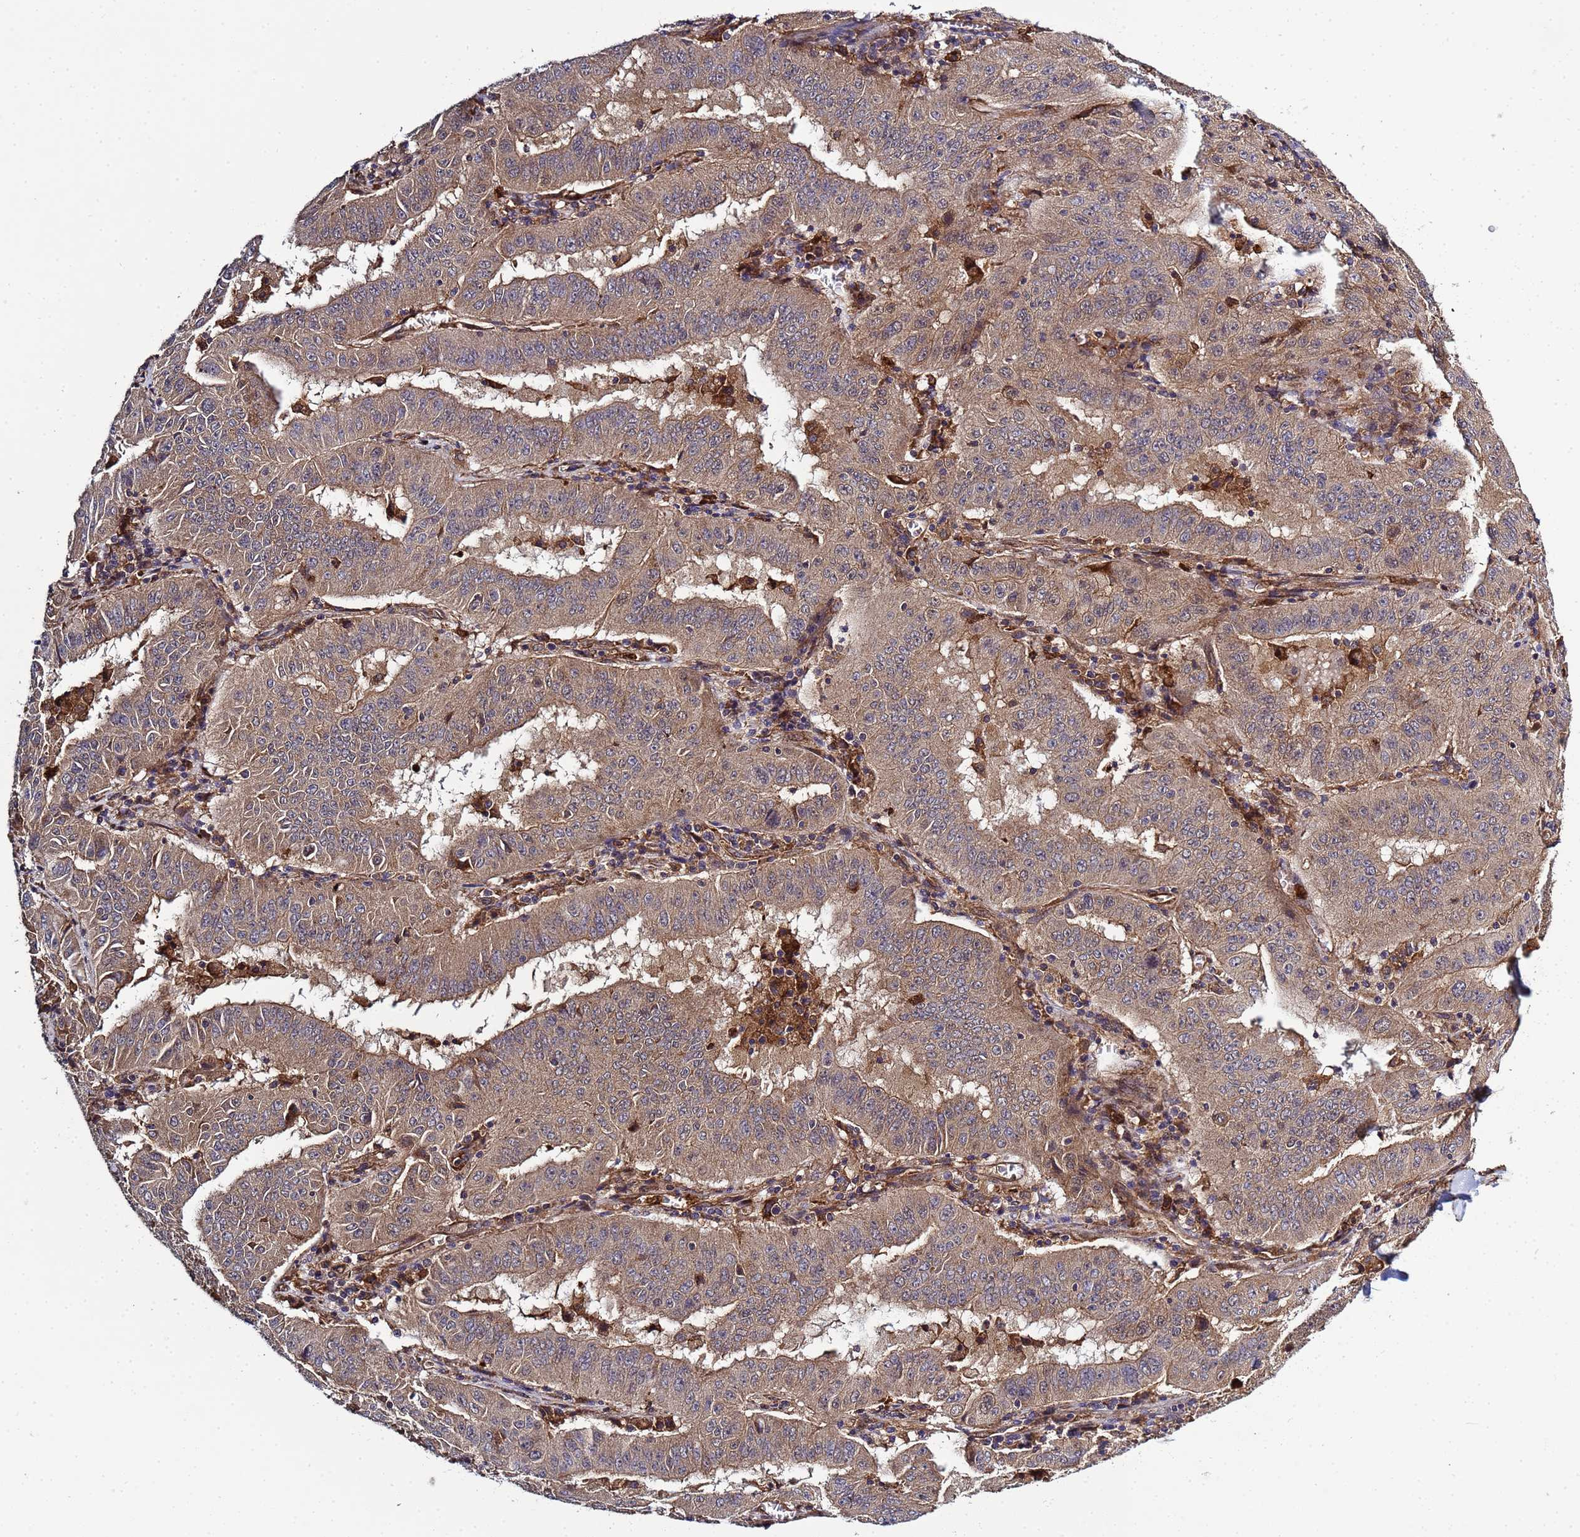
{"staining": {"intensity": "moderate", "quantity": ">75%", "location": "cytoplasmic/membranous"}, "tissue": "pancreatic cancer", "cell_type": "Tumor cells", "image_type": "cancer", "snomed": [{"axis": "morphology", "description": "Adenocarcinoma, NOS"}, {"axis": "topography", "description": "Pancreas"}], "caption": "Brown immunohistochemical staining in human pancreatic adenocarcinoma demonstrates moderate cytoplasmic/membranous expression in approximately >75% of tumor cells.", "gene": "C8orf34", "patient": {"sex": "male", "age": 63}}